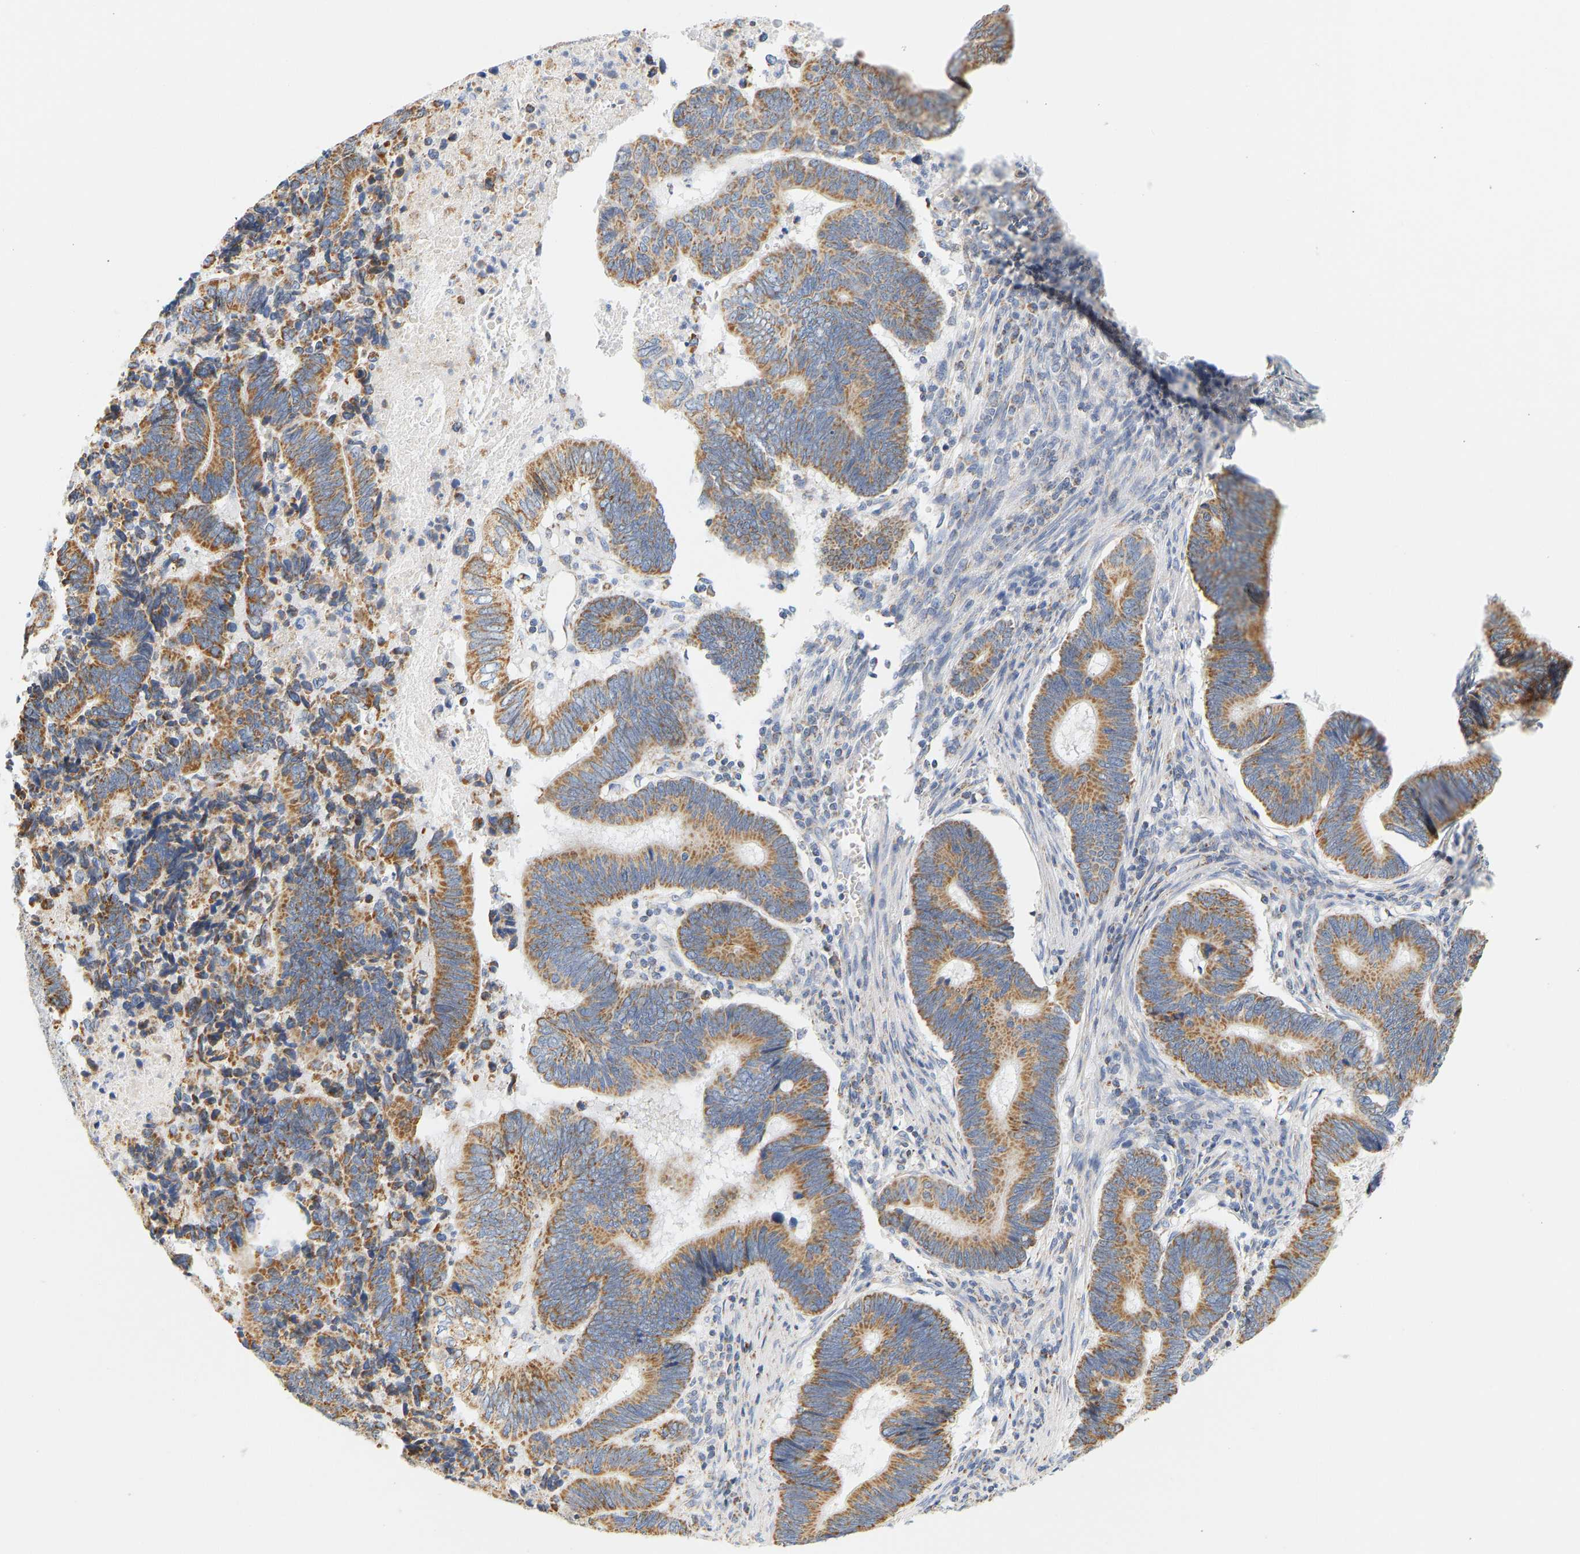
{"staining": {"intensity": "moderate", "quantity": ">75%", "location": "cytoplasmic/membranous"}, "tissue": "pancreatic cancer", "cell_type": "Tumor cells", "image_type": "cancer", "snomed": [{"axis": "morphology", "description": "Adenocarcinoma, NOS"}, {"axis": "topography", "description": "Pancreas"}], "caption": "Immunohistochemistry (IHC) staining of pancreatic adenocarcinoma, which reveals medium levels of moderate cytoplasmic/membranous staining in about >75% of tumor cells indicating moderate cytoplasmic/membranous protein expression. The staining was performed using DAB (brown) for protein detection and nuclei were counterstained in hematoxylin (blue).", "gene": "GRPEL2", "patient": {"sex": "female", "age": 70}}